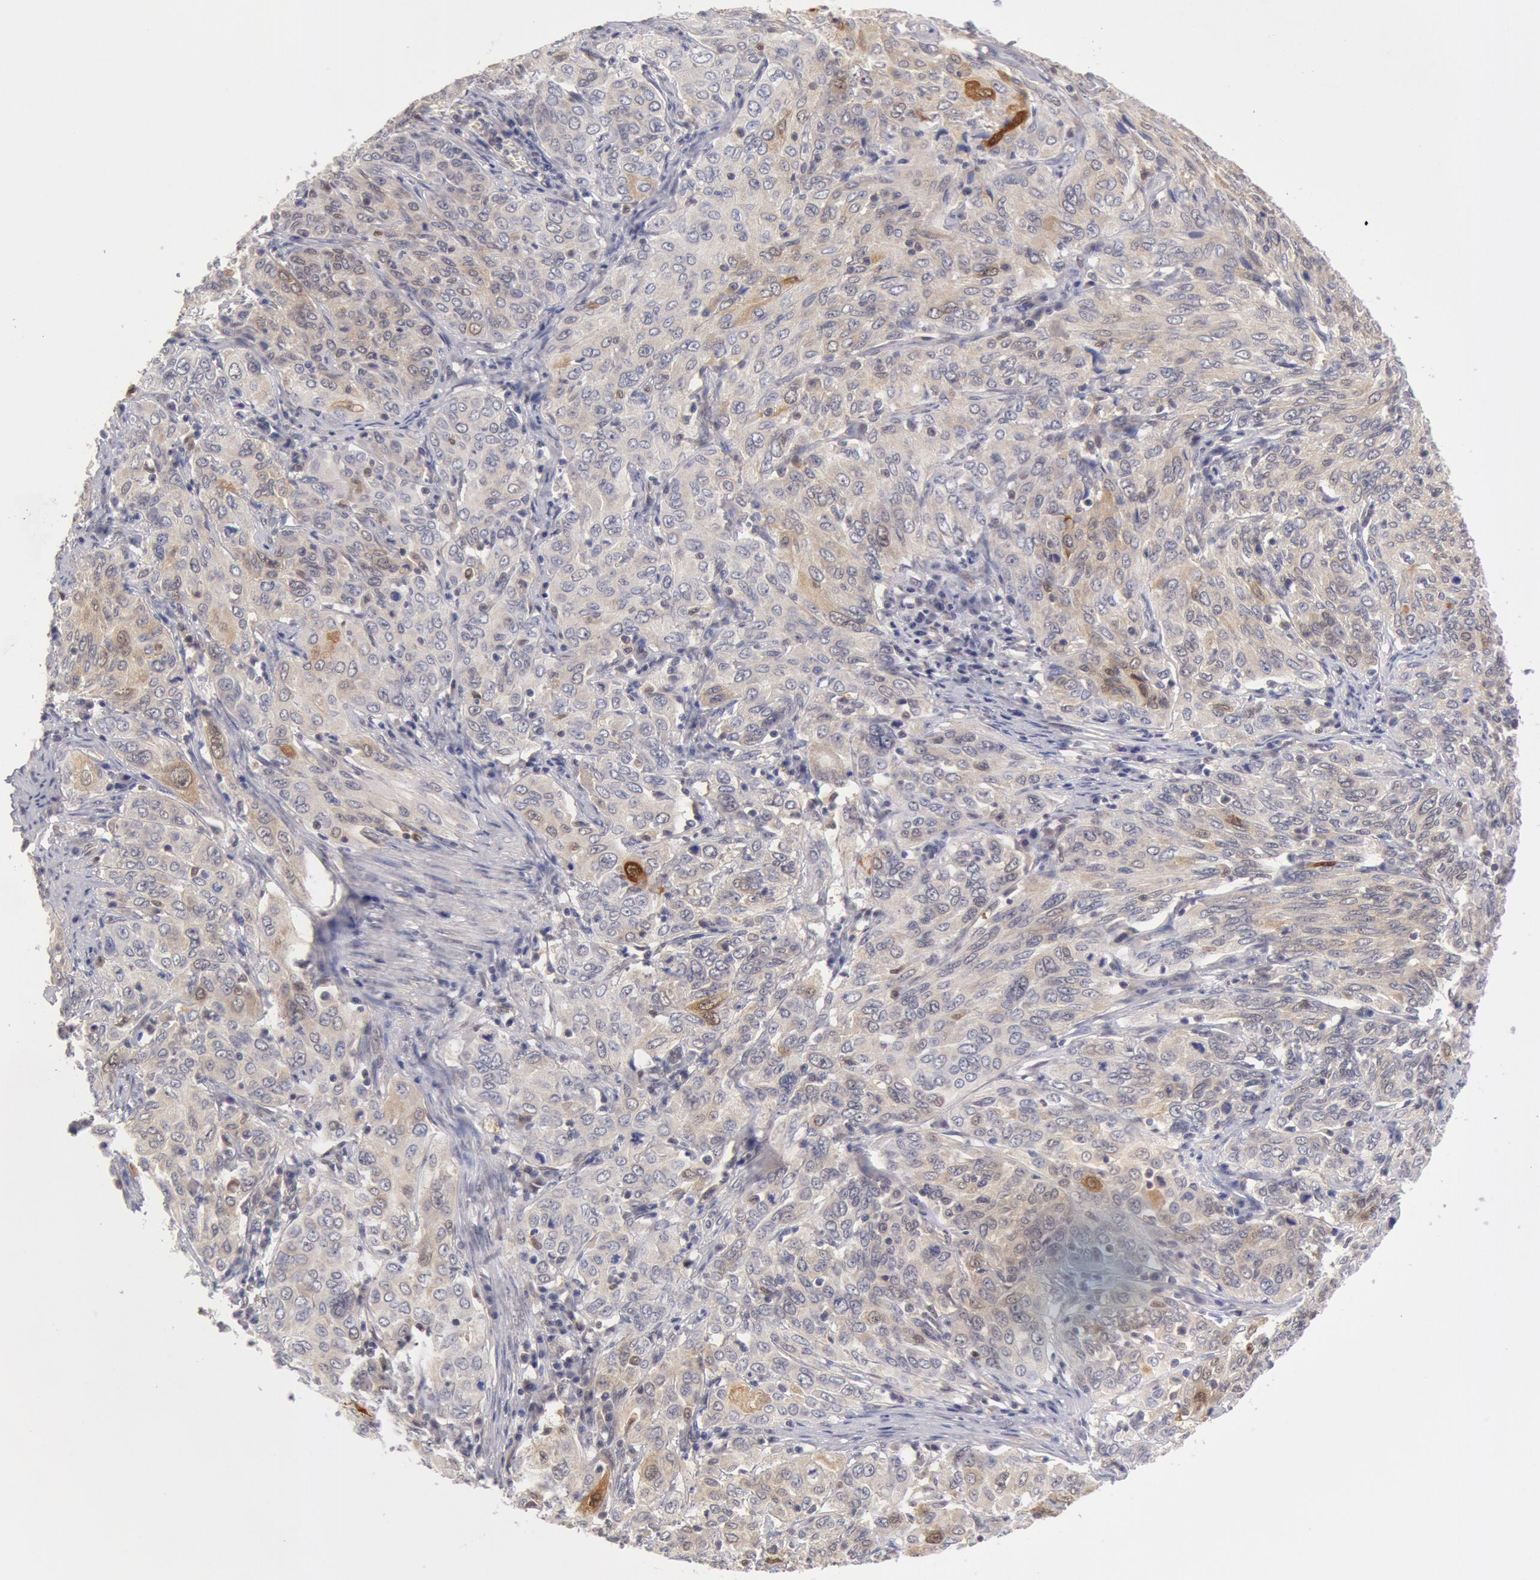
{"staining": {"intensity": "negative", "quantity": "none", "location": "none"}, "tissue": "cervical cancer", "cell_type": "Tumor cells", "image_type": "cancer", "snomed": [{"axis": "morphology", "description": "Squamous cell carcinoma, NOS"}, {"axis": "topography", "description": "Cervix"}], "caption": "Tumor cells show no significant expression in cervical cancer. Nuclei are stained in blue.", "gene": "TXNRD1", "patient": {"sex": "female", "age": 38}}